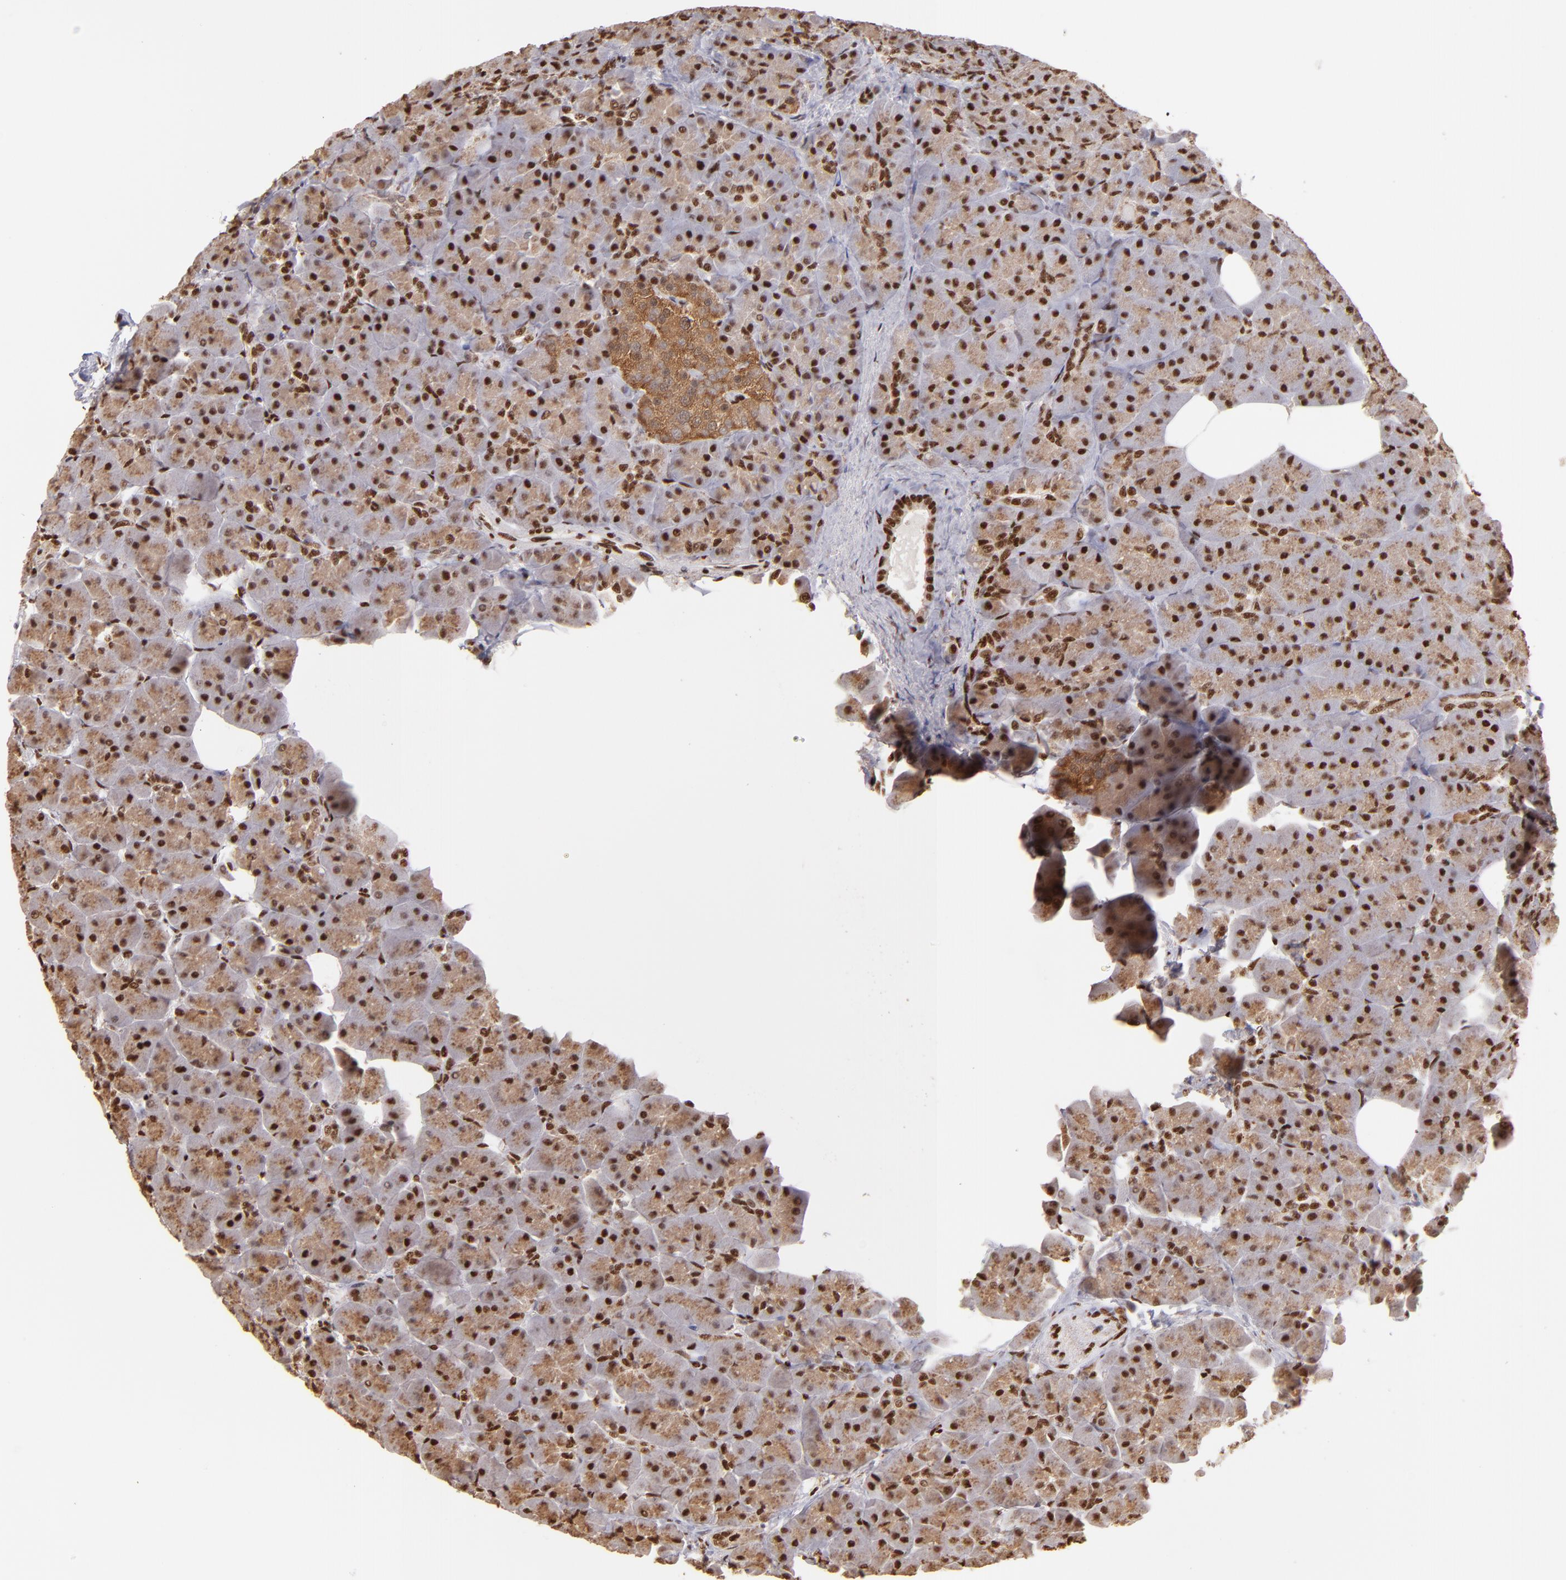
{"staining": {"intensity": "moderate", "quantity": ">75%", "location": "cytoplasmic/membranous,nuclear"}, "tissue": "pancreas", "cell_type": "Exocrine glandular cells", "image_type": "normal", "snomed": [{"axis": "morphology", "description": "Normal tissue, NOS"}, {"axis": "topography", "description": "Pancreas"}], "caption": "Normal pancreas was stained to show a protein in brown. There is medium levels of moderate cytoplasmic/membranous,nuclear positivity in approximately >75% of exocrine glandular cells. (Stains: DAB (3,3'-diaminobenzidine) in brown, nuclei in blue, Microscopy: brightfield microscopy at high magnification).", "gene": "SP1", "patient": {"sex": "male", "age": 66}}